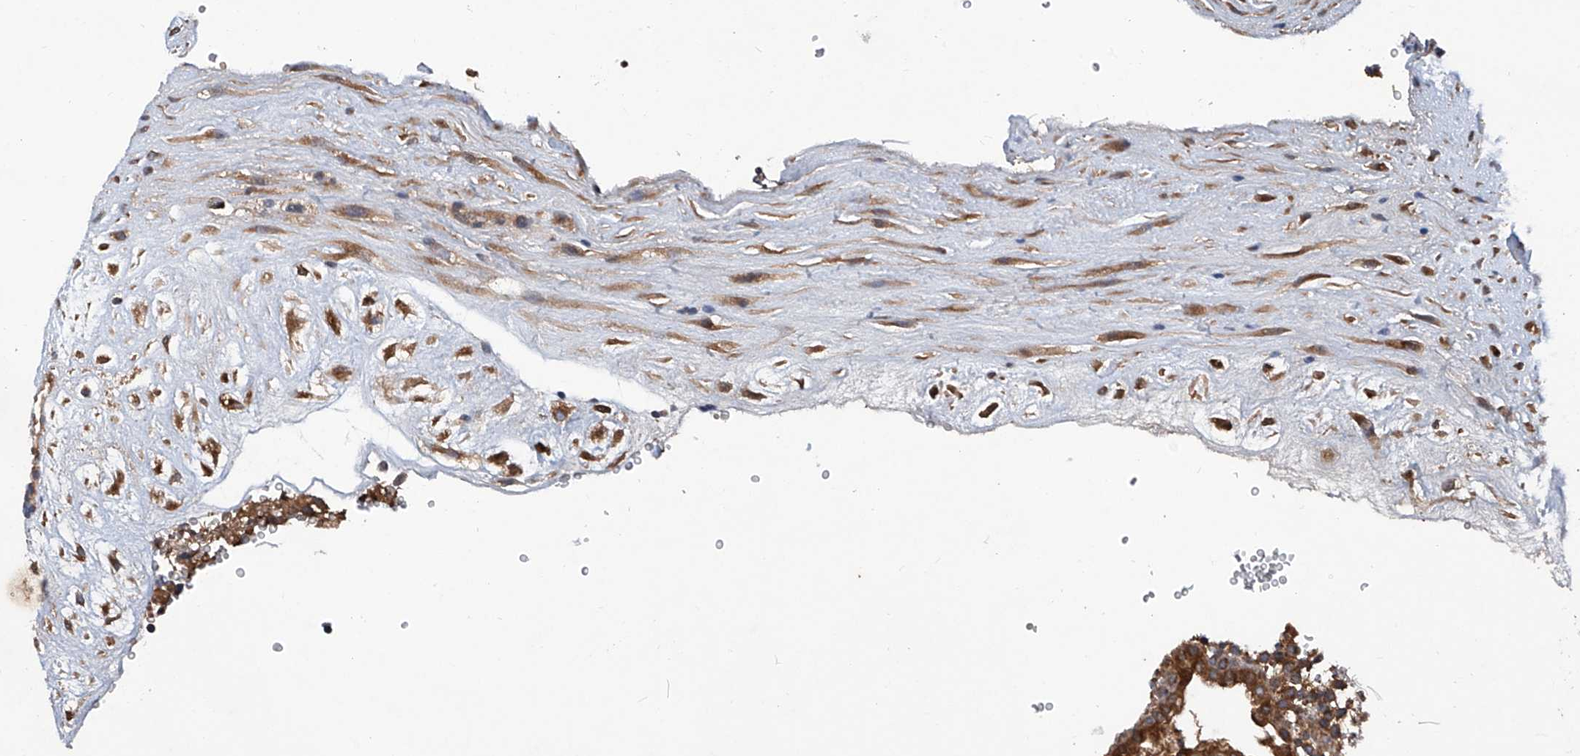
{"staining": {"intensity": "strong", "quantity": ">75%", "location": "cytoplasmic/membranous"}, "tissue": "placenta", "cell_type": "Decidual cells", "image_type": "normal", "snomed": [{"axis": "morphology", "description": "Normal tissue, NOS"}, {"axis": "topography", "description": "Placenta"}], "caption": "A high-resolution micrograph shows immunohistochemistry (IHC) staining of normal placenta, which reveals strong cytoplasmic/membranous staining in about >75% of decidual cells.", "gene": "ASCC3", "patient": {"sex": "female", "age": 18}}